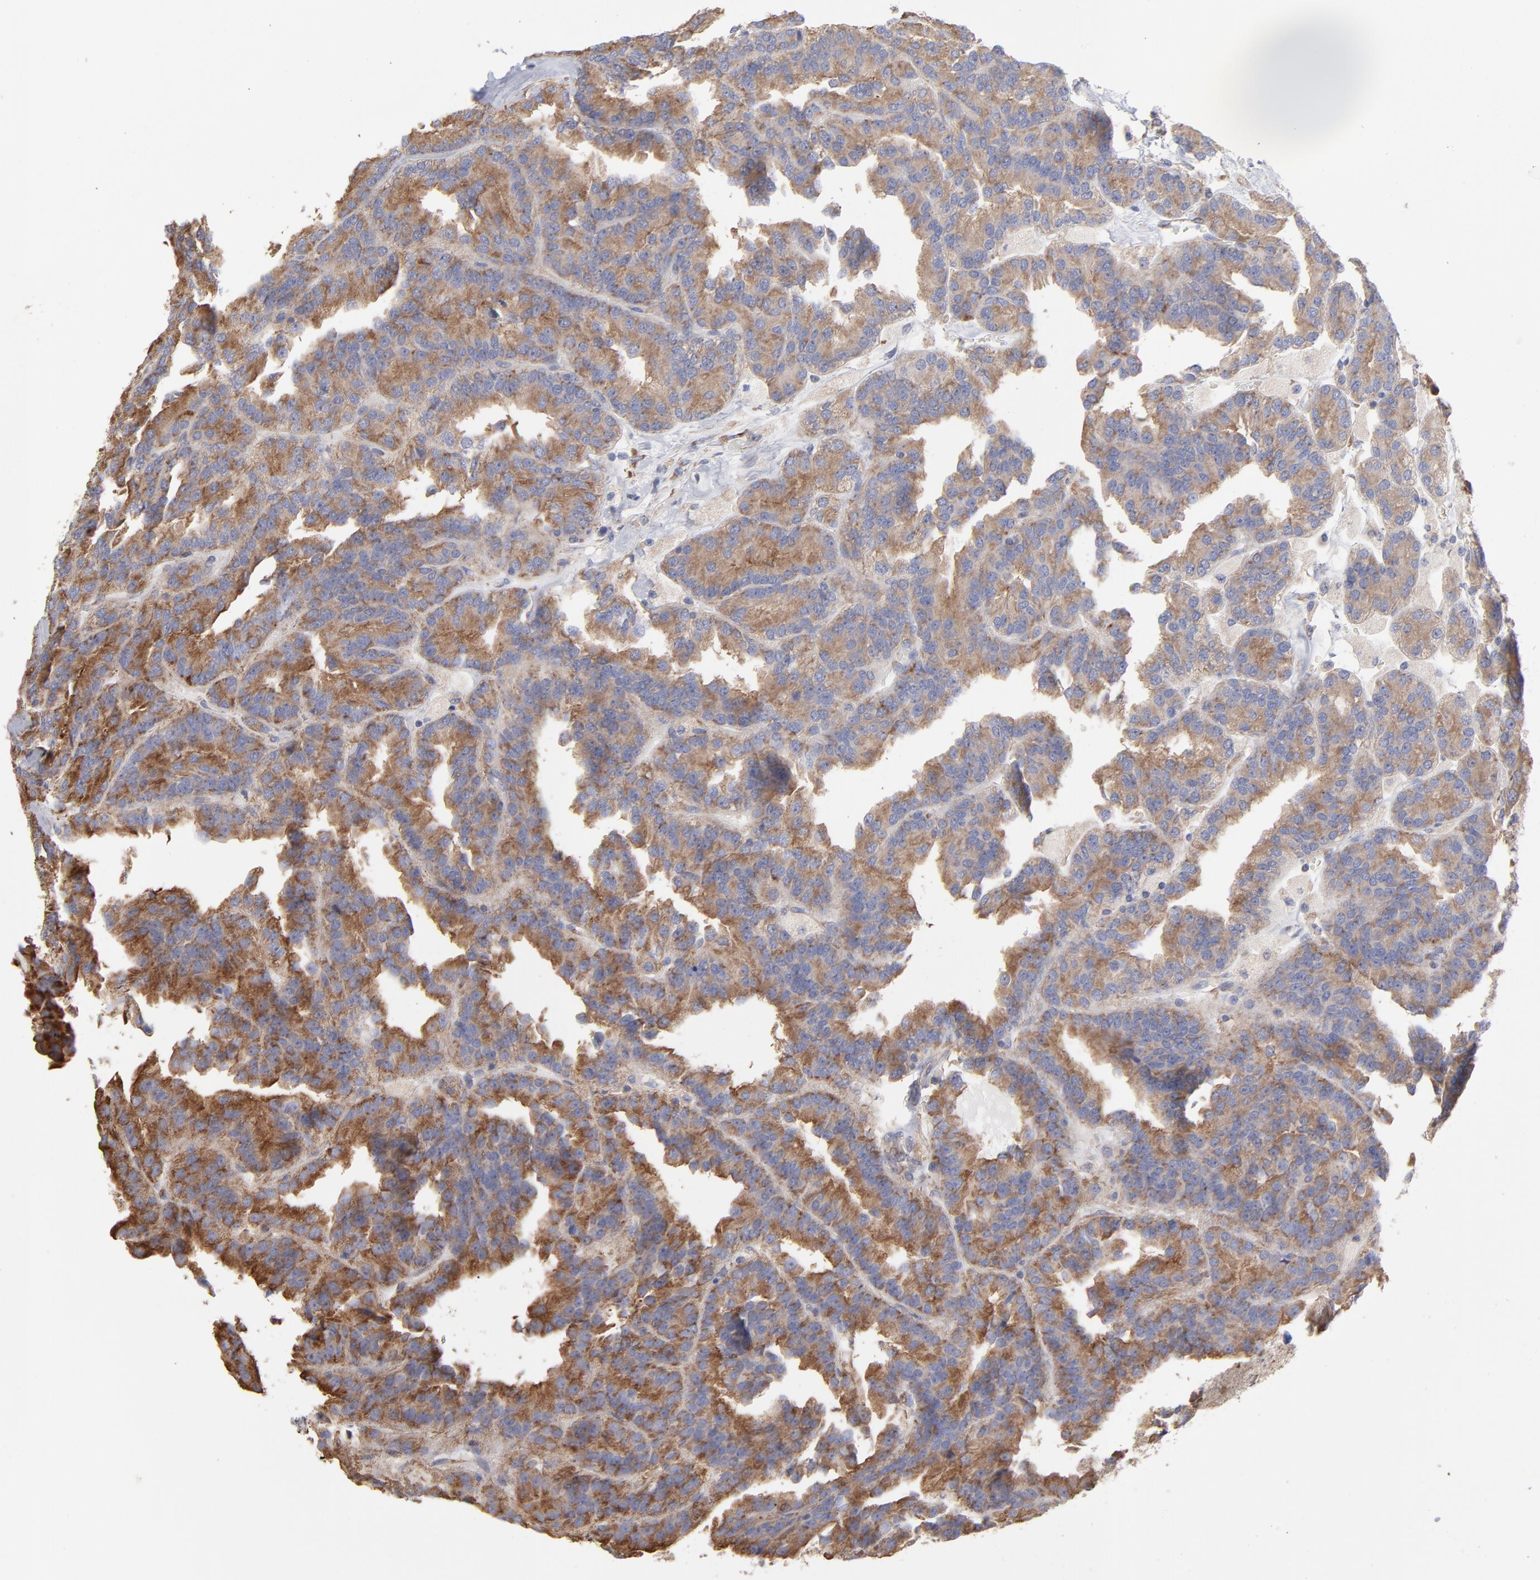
{"staining": {"intensity": "moderate", "quantity": ">75%", "location": "cytoplasmic/membranous"}, "tissue": "renal cancer", "cell_type": "Tumor cells", "image_type": "cancer", "snomed": [{"axis": "morphology", "description": "Adenocarcinoma, NOS"}, {"axis": "topography", "description": "Kidney"}], "caption": "Moderate cytoplasmic/membranous protein expression is appreciated in about >75% of tumor cells in renal cancer (adenocarcinoma).", "gene": "RPL3", "patient": {"sex": "male", "age": 46}}